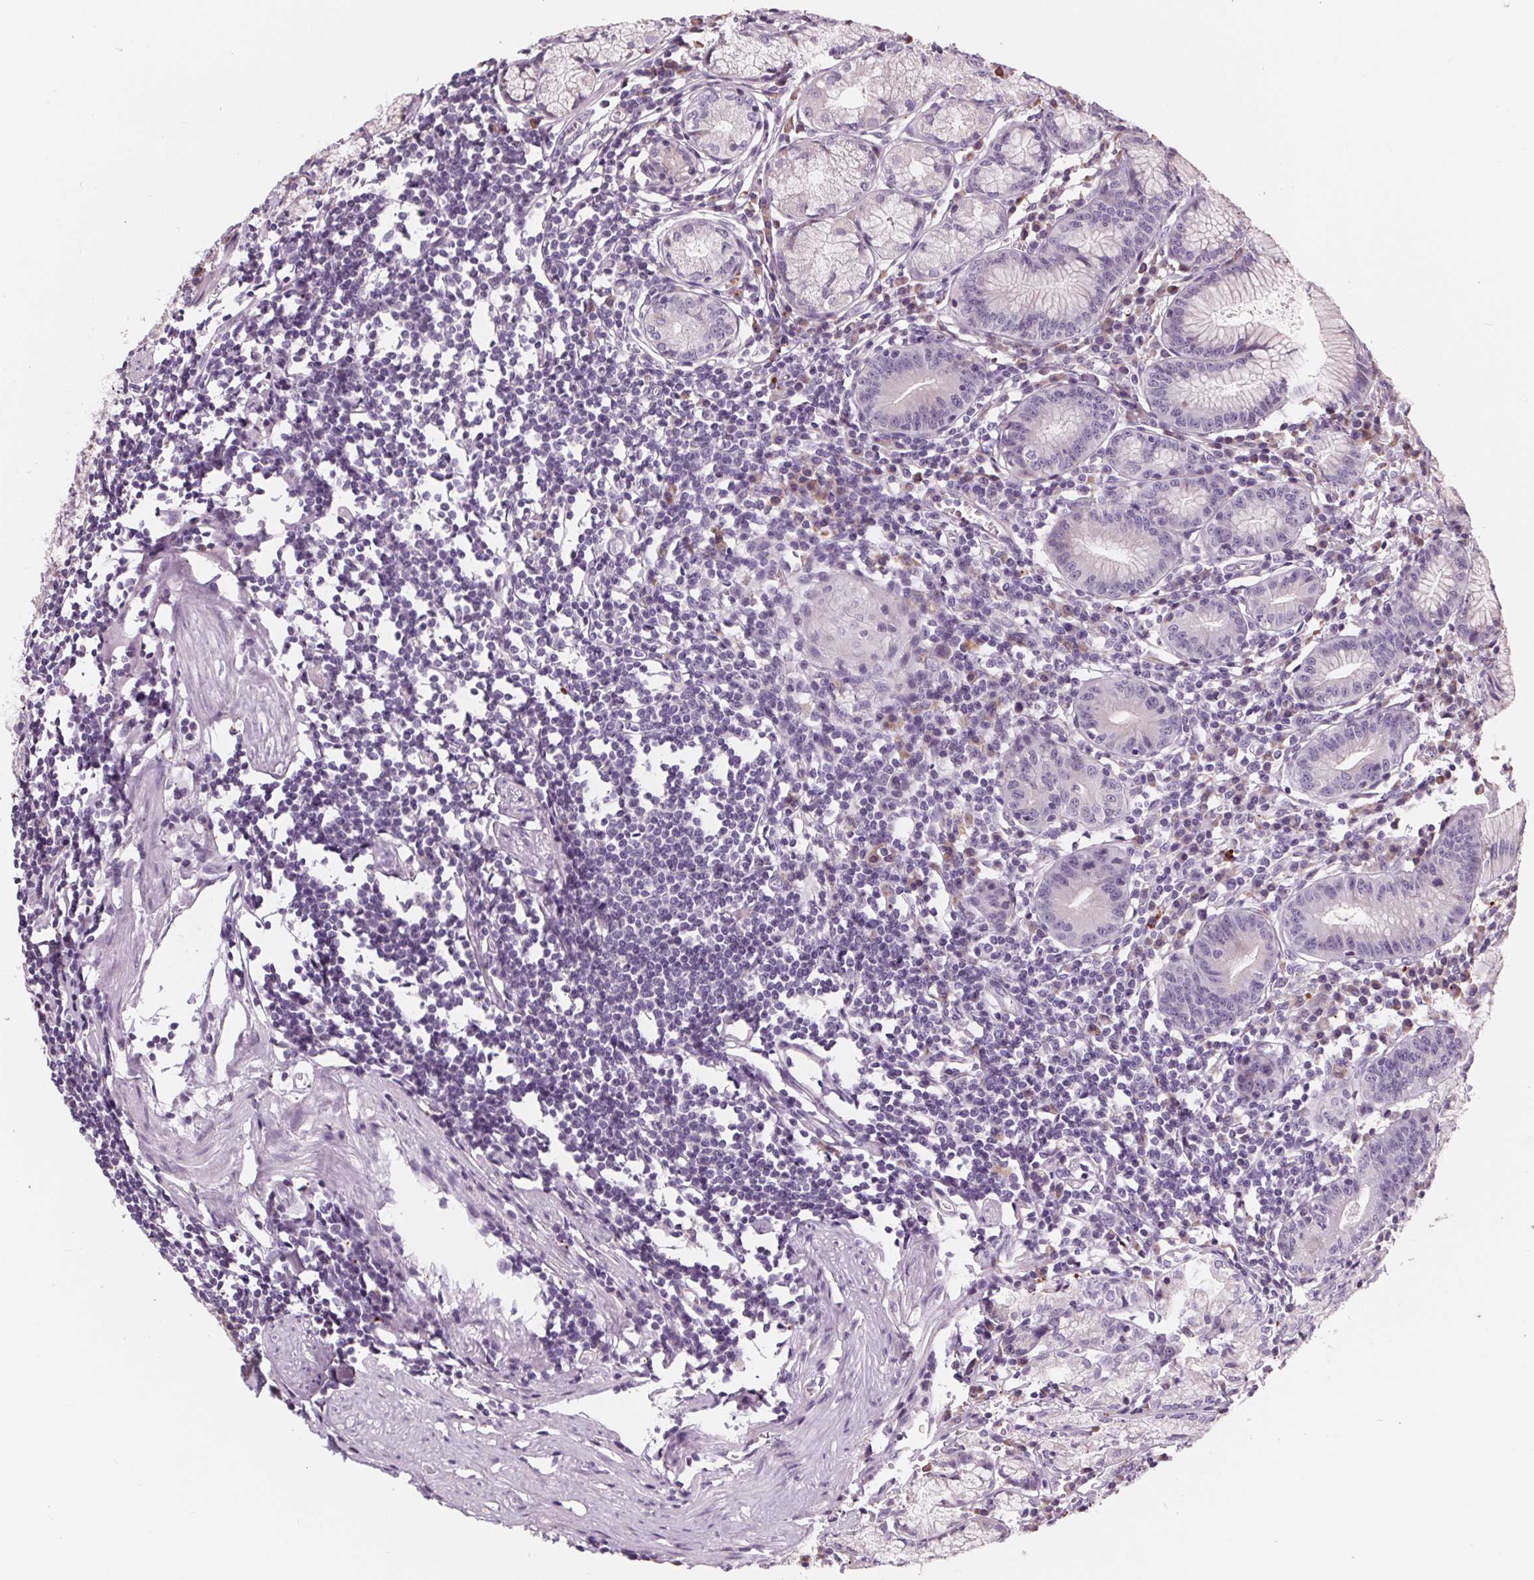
{"staining": {"intensity": "negative", "quantity": "none", "location": "none"}, "tissue": "stomach", "cell_type": "Glandular cells", "image_type": "normal", "snomed": [{"axis": "morphology", "description": "Normal tissue, NOS"}, {"axis": "topography", "description": "Stomach"}], "caption": "The micrograph shows no staining of glandular cells in unremarkable stomach. The staining was performed using DAB (3,3'-diaminobenzidine) to visualize the protein expression in brown, while the nuclei were stained in blue with hematoxylin (Magnification: 20x).", "gene": "SAMD5", "patient": {"sex": "male", "age": 55}}